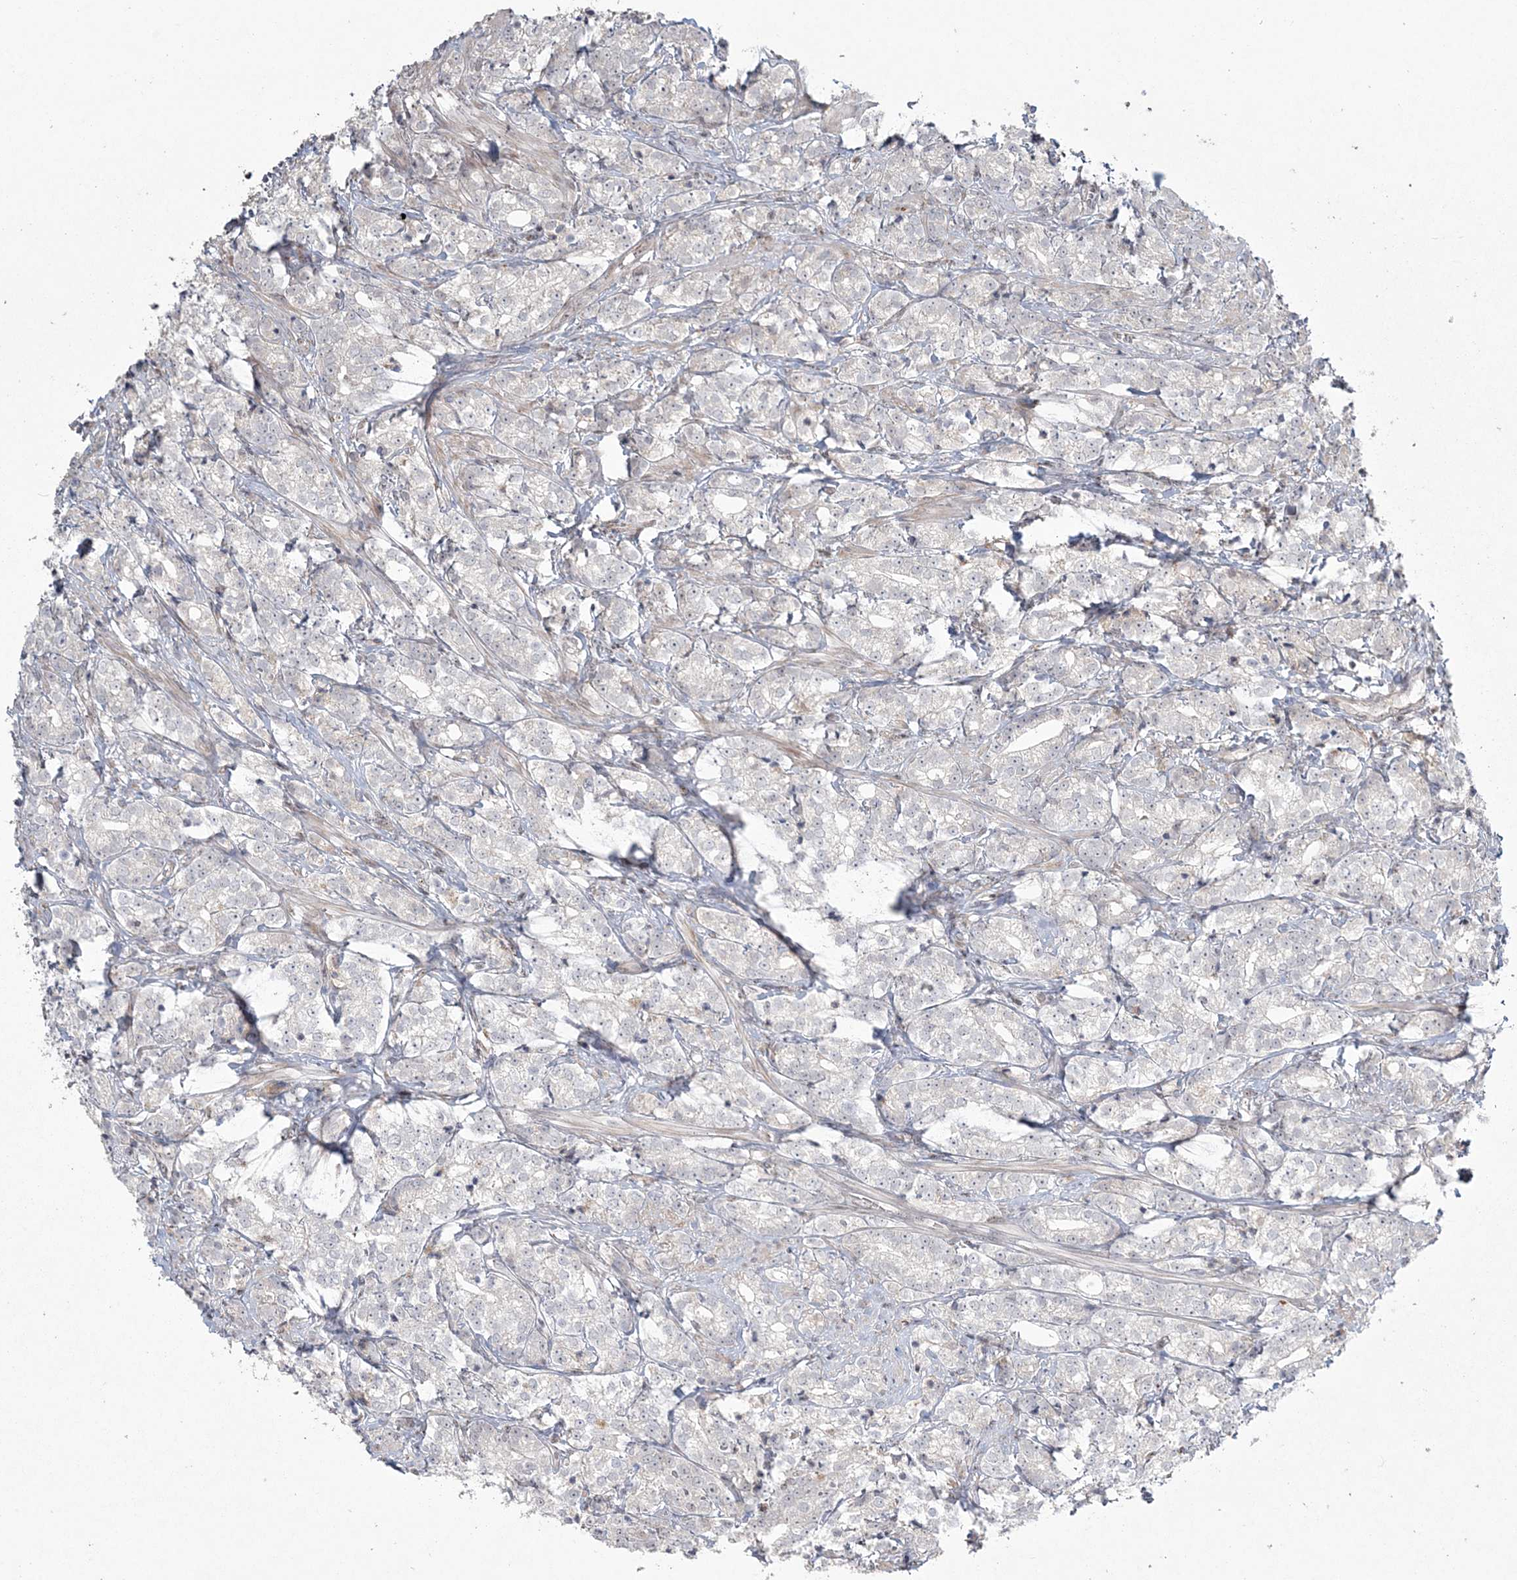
{"staining": {"intensity": "negative", "quantity": "none", "location": "none"}, "tissue": "prostate cancer", "cell_type": "Tumor cells", "image_type": "cancer", "snomed": [{"axis": "morphology", "description": "Adenocarcinoma, High grade"}, {"axis": "topography", "description": "Prostate"}], "caption": "The image shows no significant expression in tumor cells of prostate high-grade adenocarcinoma.", "gene": "RBM17", "patient": {"sex": "male", "age": 69}}